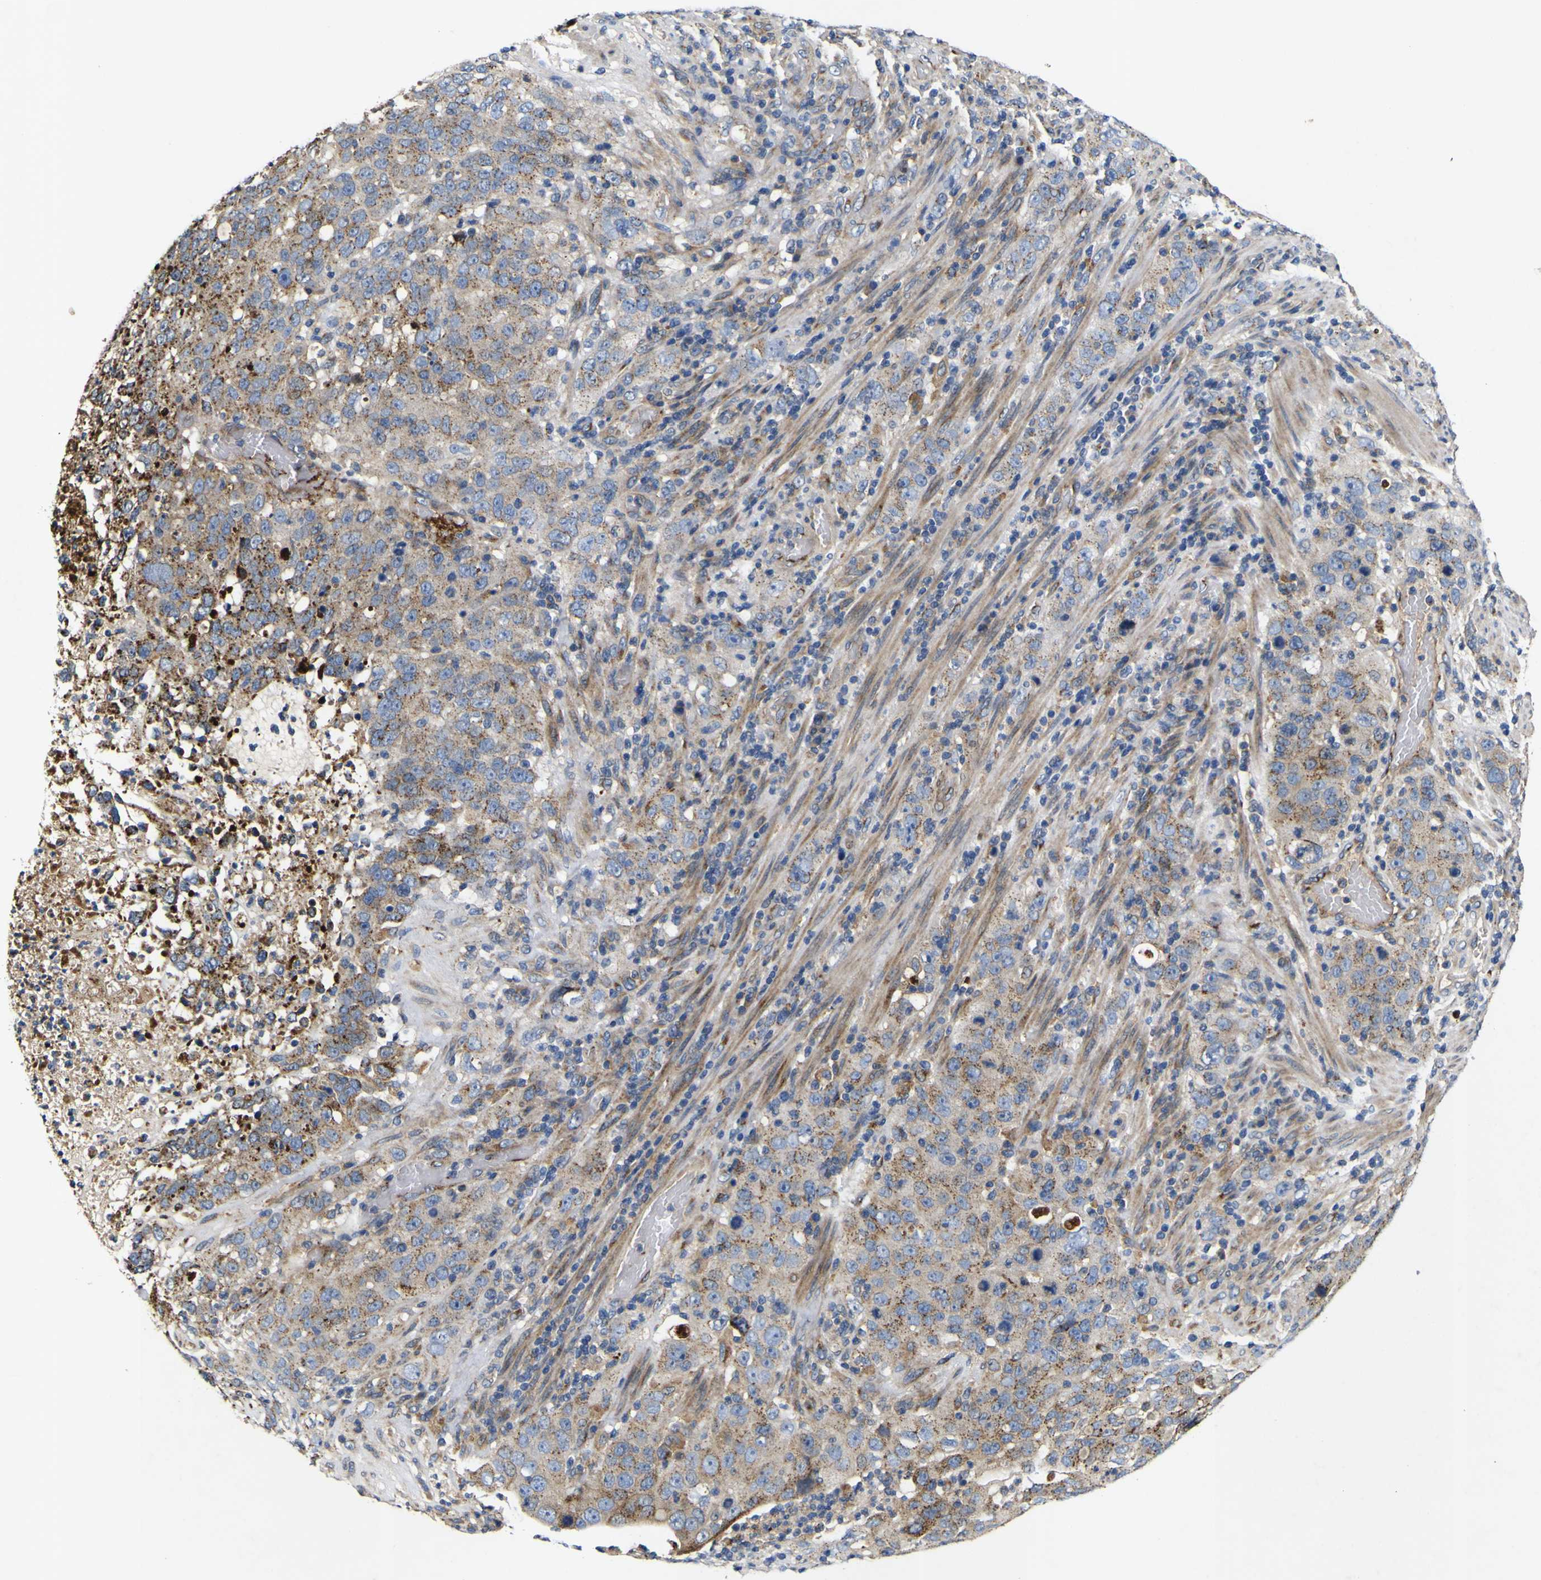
{"staining": {"intensity": "moderate", "quantity": ">75%", "location": "cytoplasmic/membranous"}, "tissue": "stomach cancer", "cell_type": "Tumor cells", "image_type": "cancer", "snomed": [{"axis": "morphology", "description": "Normal tissue, NOS"}, {"axis": "morphology", "description": "Adenocarcinoma, NOS"}, {"axis": "topography", "description": "Stomach"}], "caption": "Immunohistochemistry of stomach cancer exhibits medium levels of moderate cytoplasmic/membranous positivity in approximately >75% of tumor cells.", "gene": "COA1", "patient": {"sex": "male", "age": 48}}